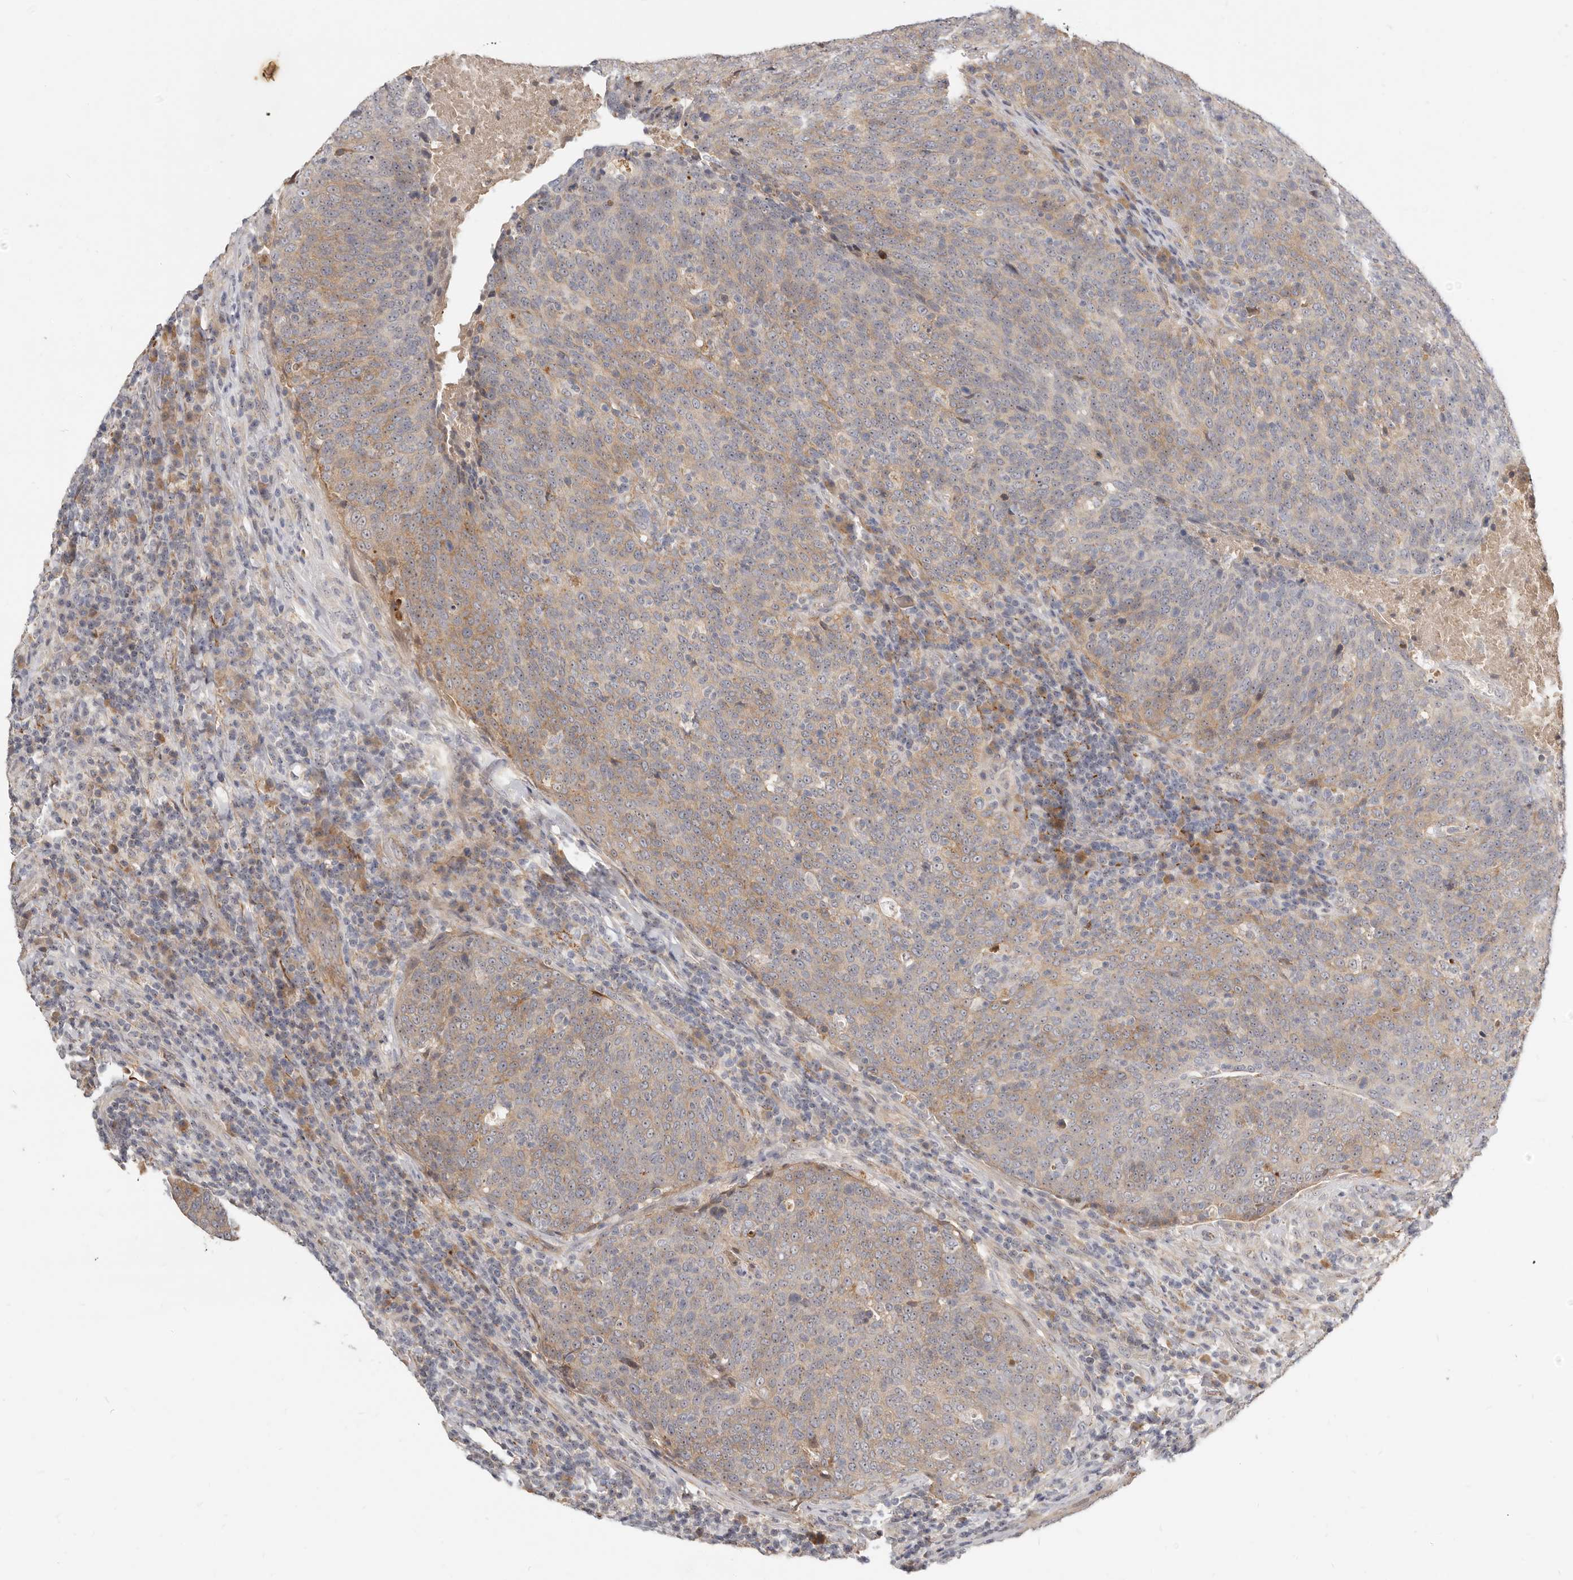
{"staining": {"intensity": "weak", "quantity": "25%-75%", "location": "cytoplasmic/membranous"}, "tissue": "head and neck cancer", "cell_type": "Tumor cells", "image_type": "cancer", "snomed": [{"axis": "morphology", "description": "Squamous cell carcinoma, NOS"}, {"axis": "morphology", "description": "Squamous cell carcinoma, metastatic, NOS"}, {"axis": "topography", "description": "Lymph node"}, {"axis": "topography", "description": "Head-Neck"}], "caption": "Head and neck cancer (metastatic squamous cell carcinoma) stained for a protein displays weak cytoplasmic/membranous positivity in tumor cells. (Brightfield microscopy of DAB IHC at high magnification).", "gene": "MICALL2", "patient": {"sex": "male", "age": 62}}